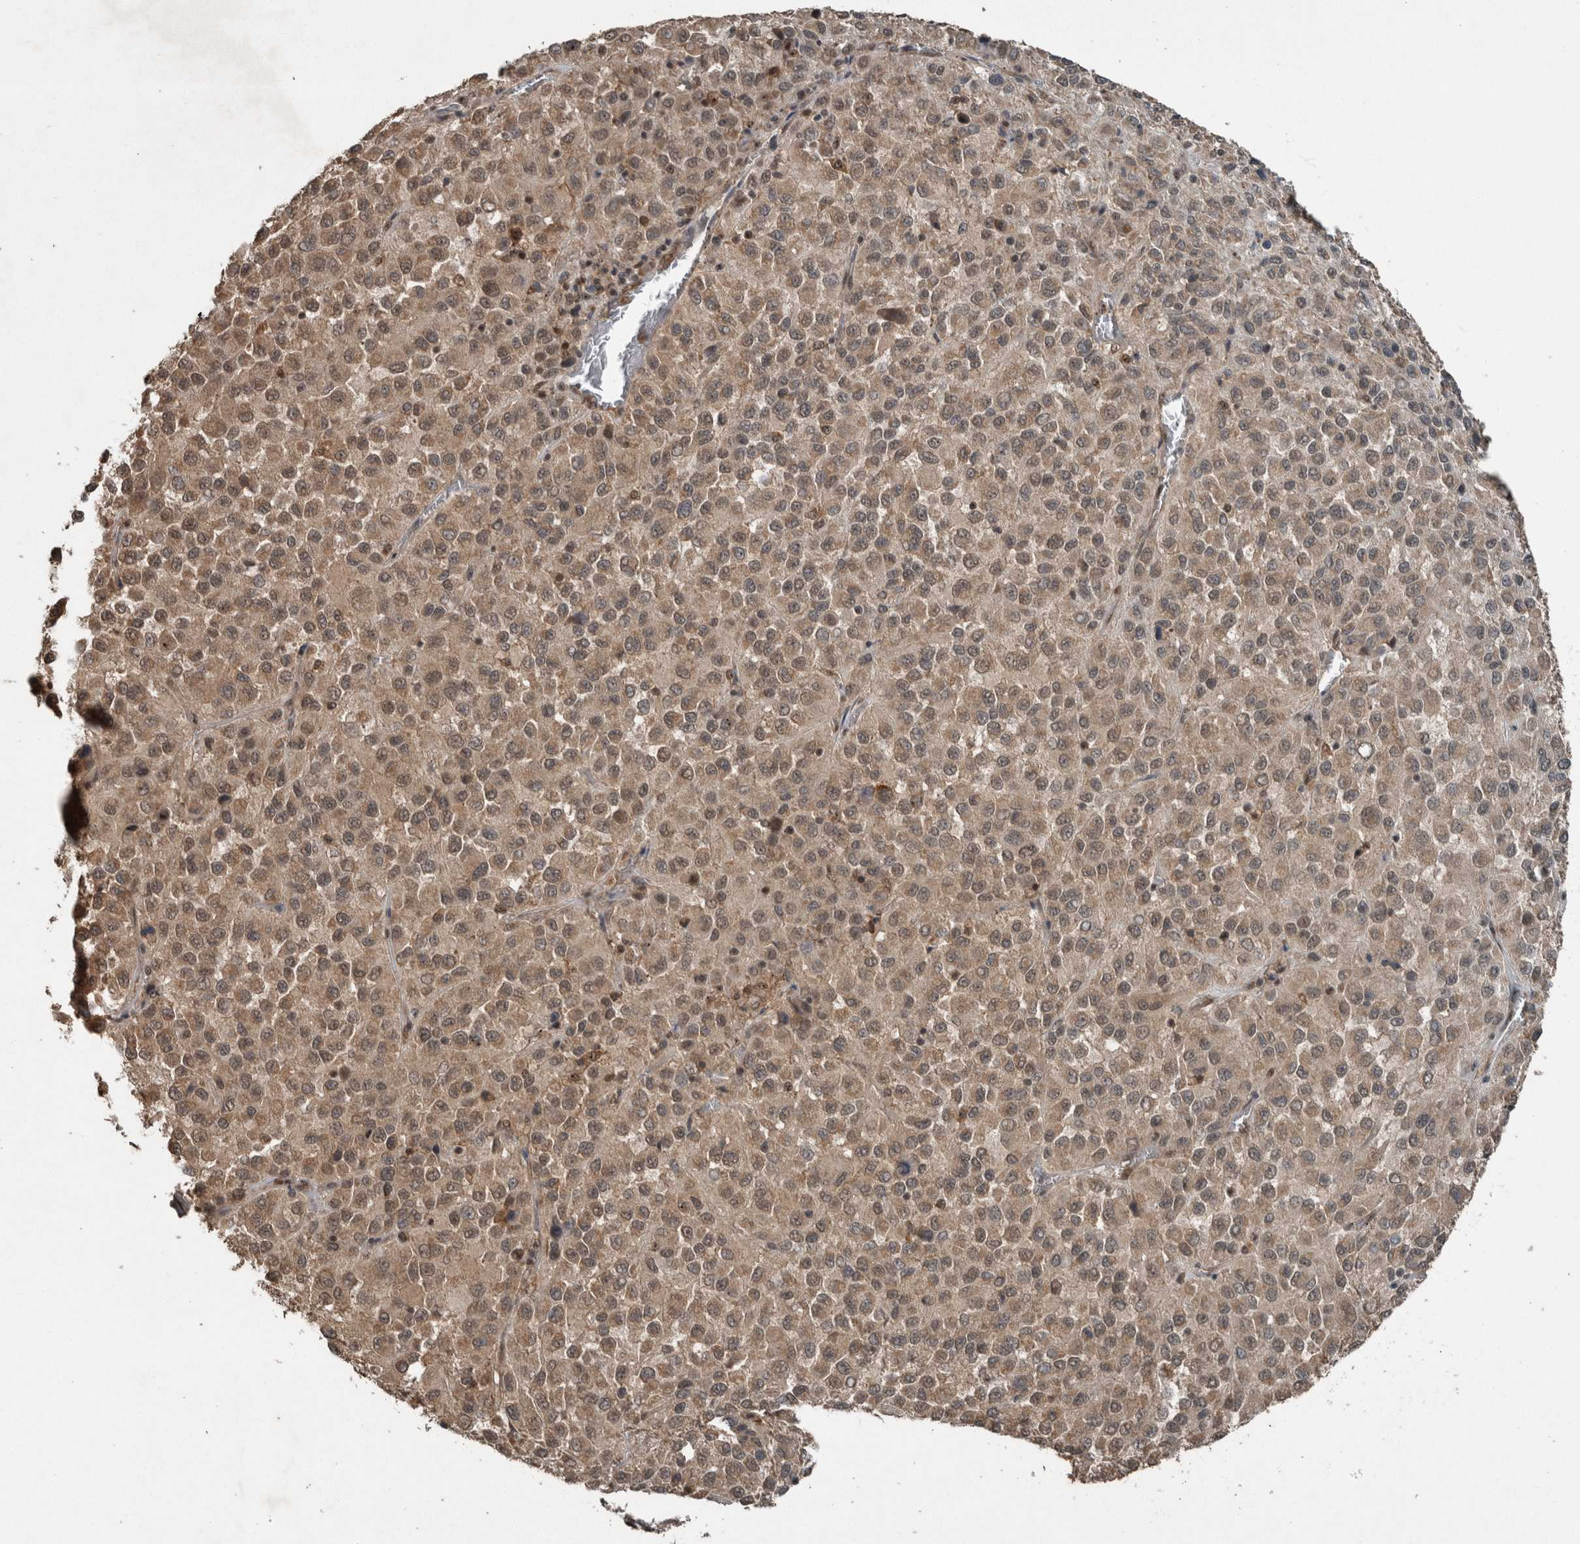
{"staining": {"intensity": "weak", "quantity": ">75%", "location": "cytoplasmic/membranous"}, "tissue": "melanoma", "cell_type": "Tumor cells", "image_type": "cancer", "snomed": [{"axis": "morphology", "description": "Malignant melanoma, Metastatic site"}, {"axis": "topography", "description": "Lung"}], "caption": "Protein staining reveals weak cytoplasmic/membranous staining in about >75% of tumor cells in melanoma. (IHC, brightfield microscopy, high magnification).", "gene": "MYO1E", "patient": {"sex": "male", "age": 64}}